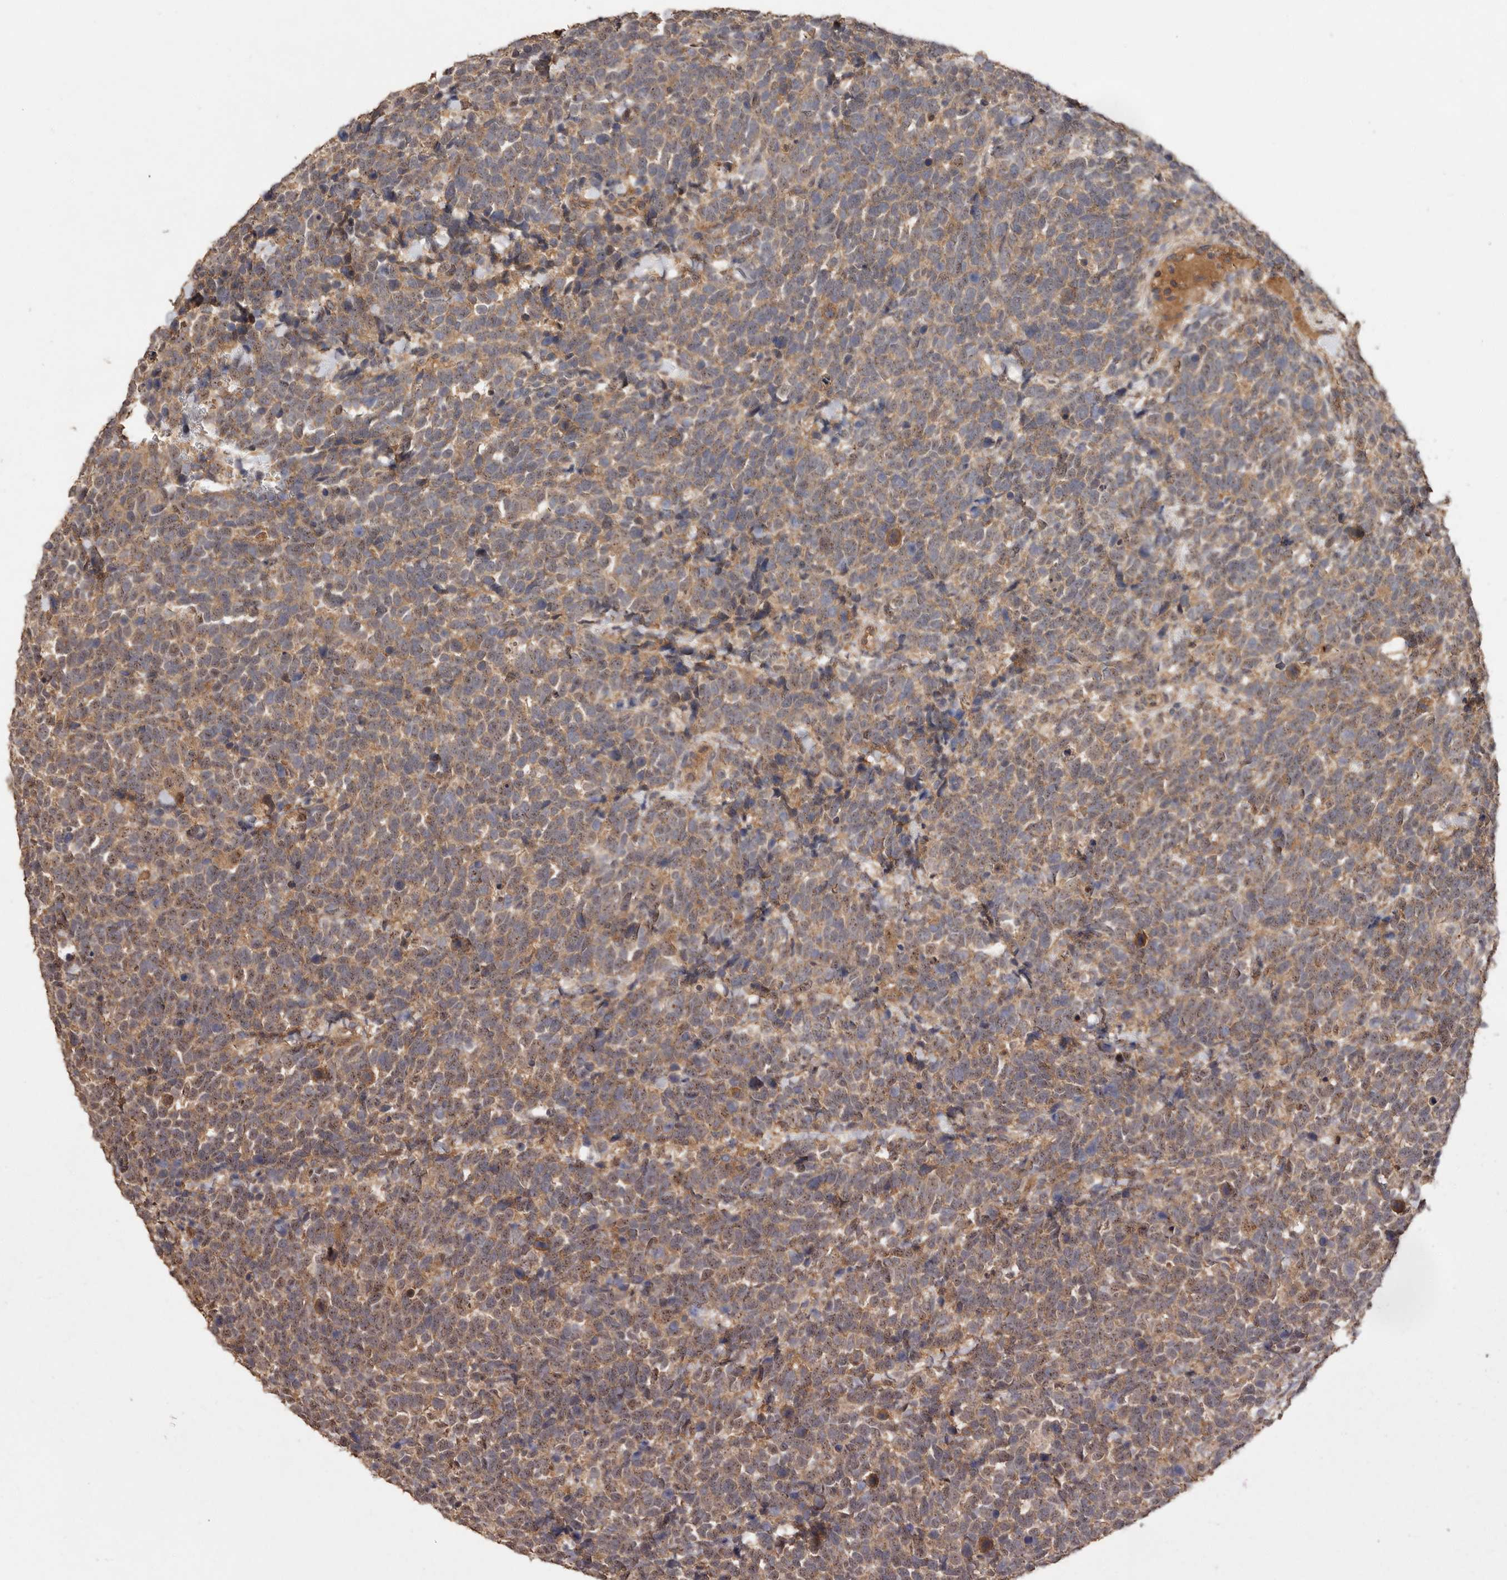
{"staining": {"intensity": "moderate", "quantity": ">75%", "location": "cytoplasmic/membranous"}, "tissue": "urothelial cancer", "cell_type": "Tumor cells", "image_type": "cancer", "snomed": [{"axis": "morphology", "description": "Urothelial carcinoma, High grade"}, {"axis": "topography", "description": "Urinary bladder"}], "caption": "A micrograph showing moderate cytoplasmic/membranous positivity in about >75% of tumor cells in urothelial cancer, as visualized by brown immunohistochemical staining.", "gene": "RWDD1", "patient": {"sex": "female", "age": 82}}